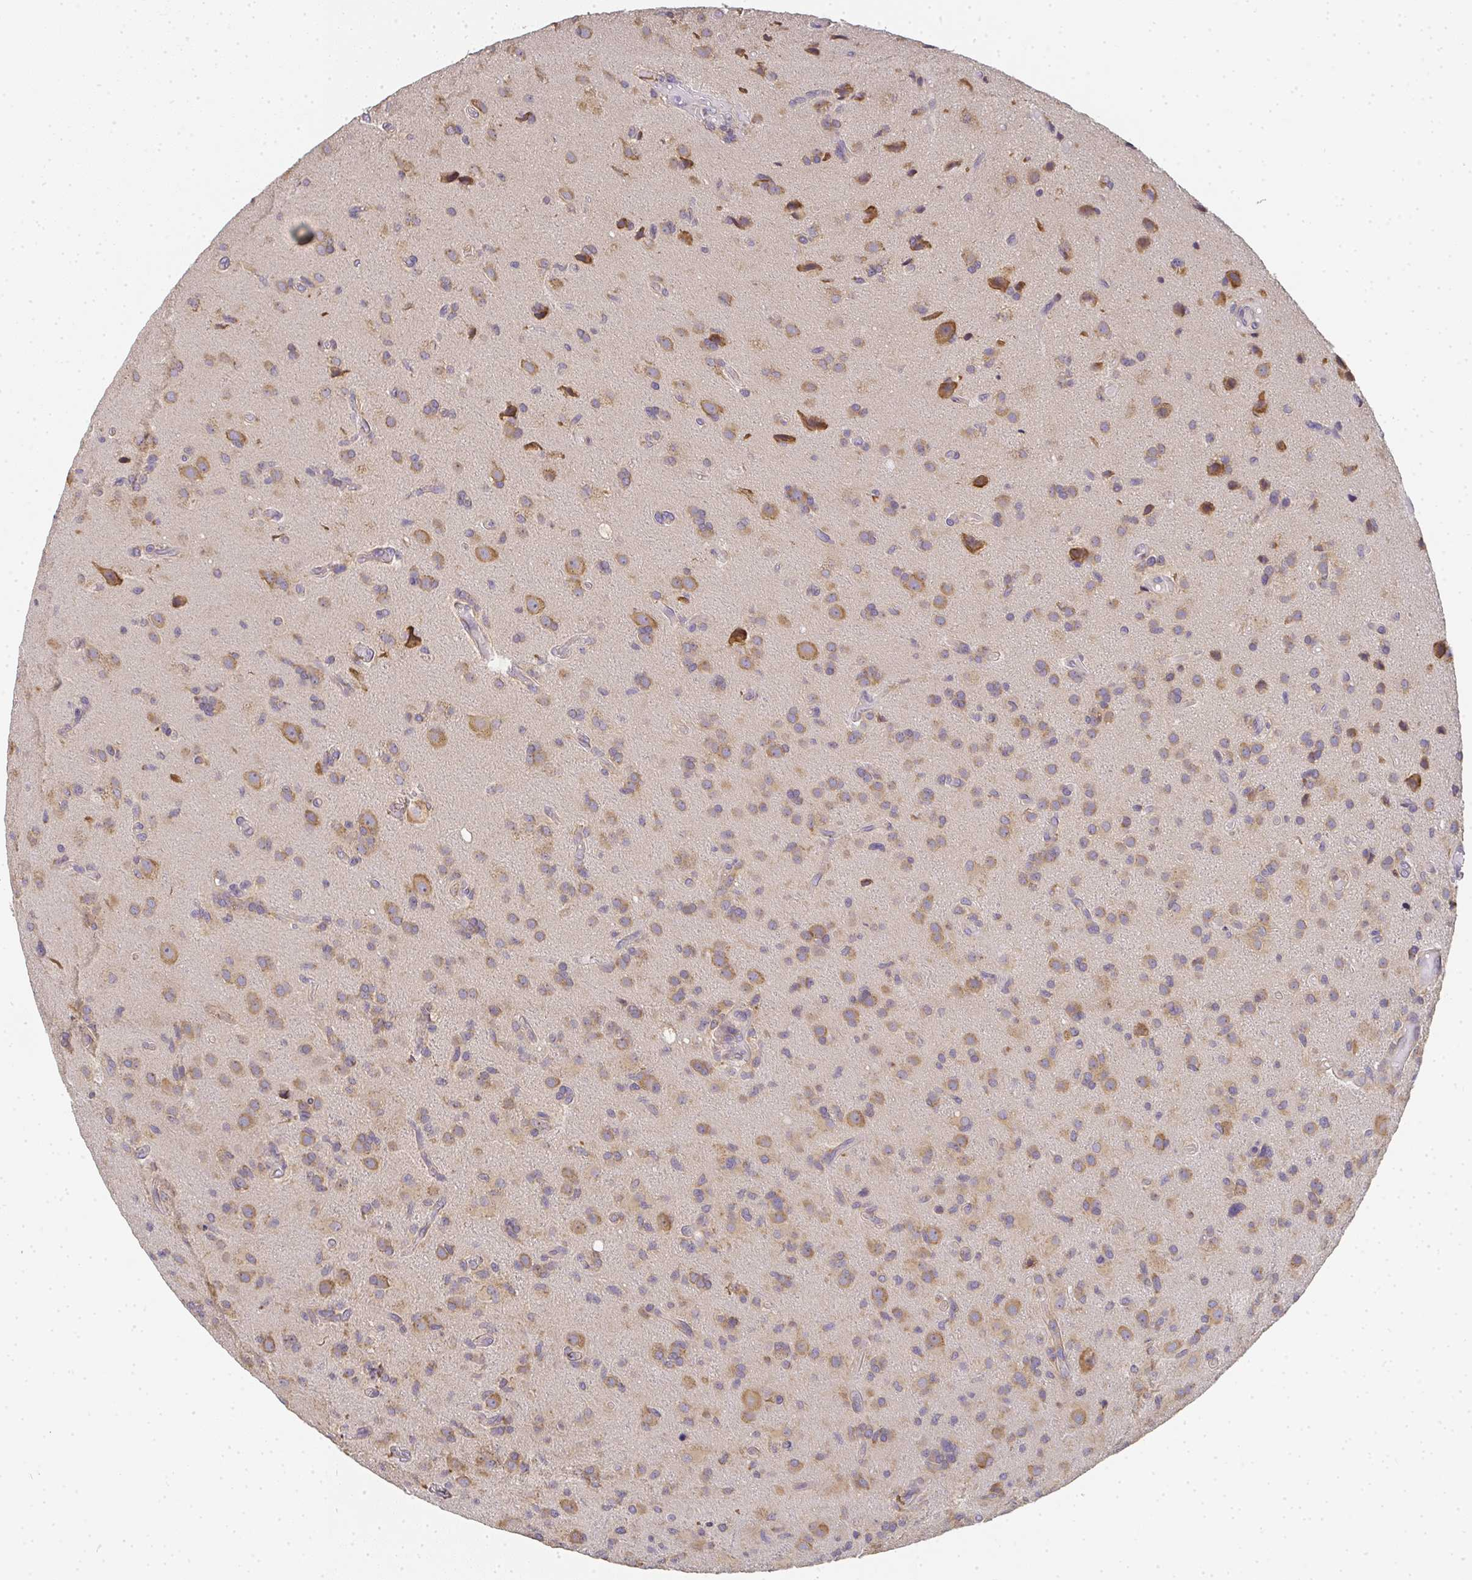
{"staining": {"intensity": "weak", "quantity": ">75%", "location": "cytoplasmic/membranous"}, "tissue": "glioma", "cell_type": "Tumor cells", "image_type": "cancer", "snomed": [{"axis": "morphology", "description": "Glioma, malignant, High grade"}, {"axis": "topography", "description": "Brain"}], "caption": "Tumor cells show low levels of weak cytoplasmic/membranous staining in approximately >75% of cells in human glioma.", "gene": "SLC35B3", "patient": {"sex": "male", "age": 55}}